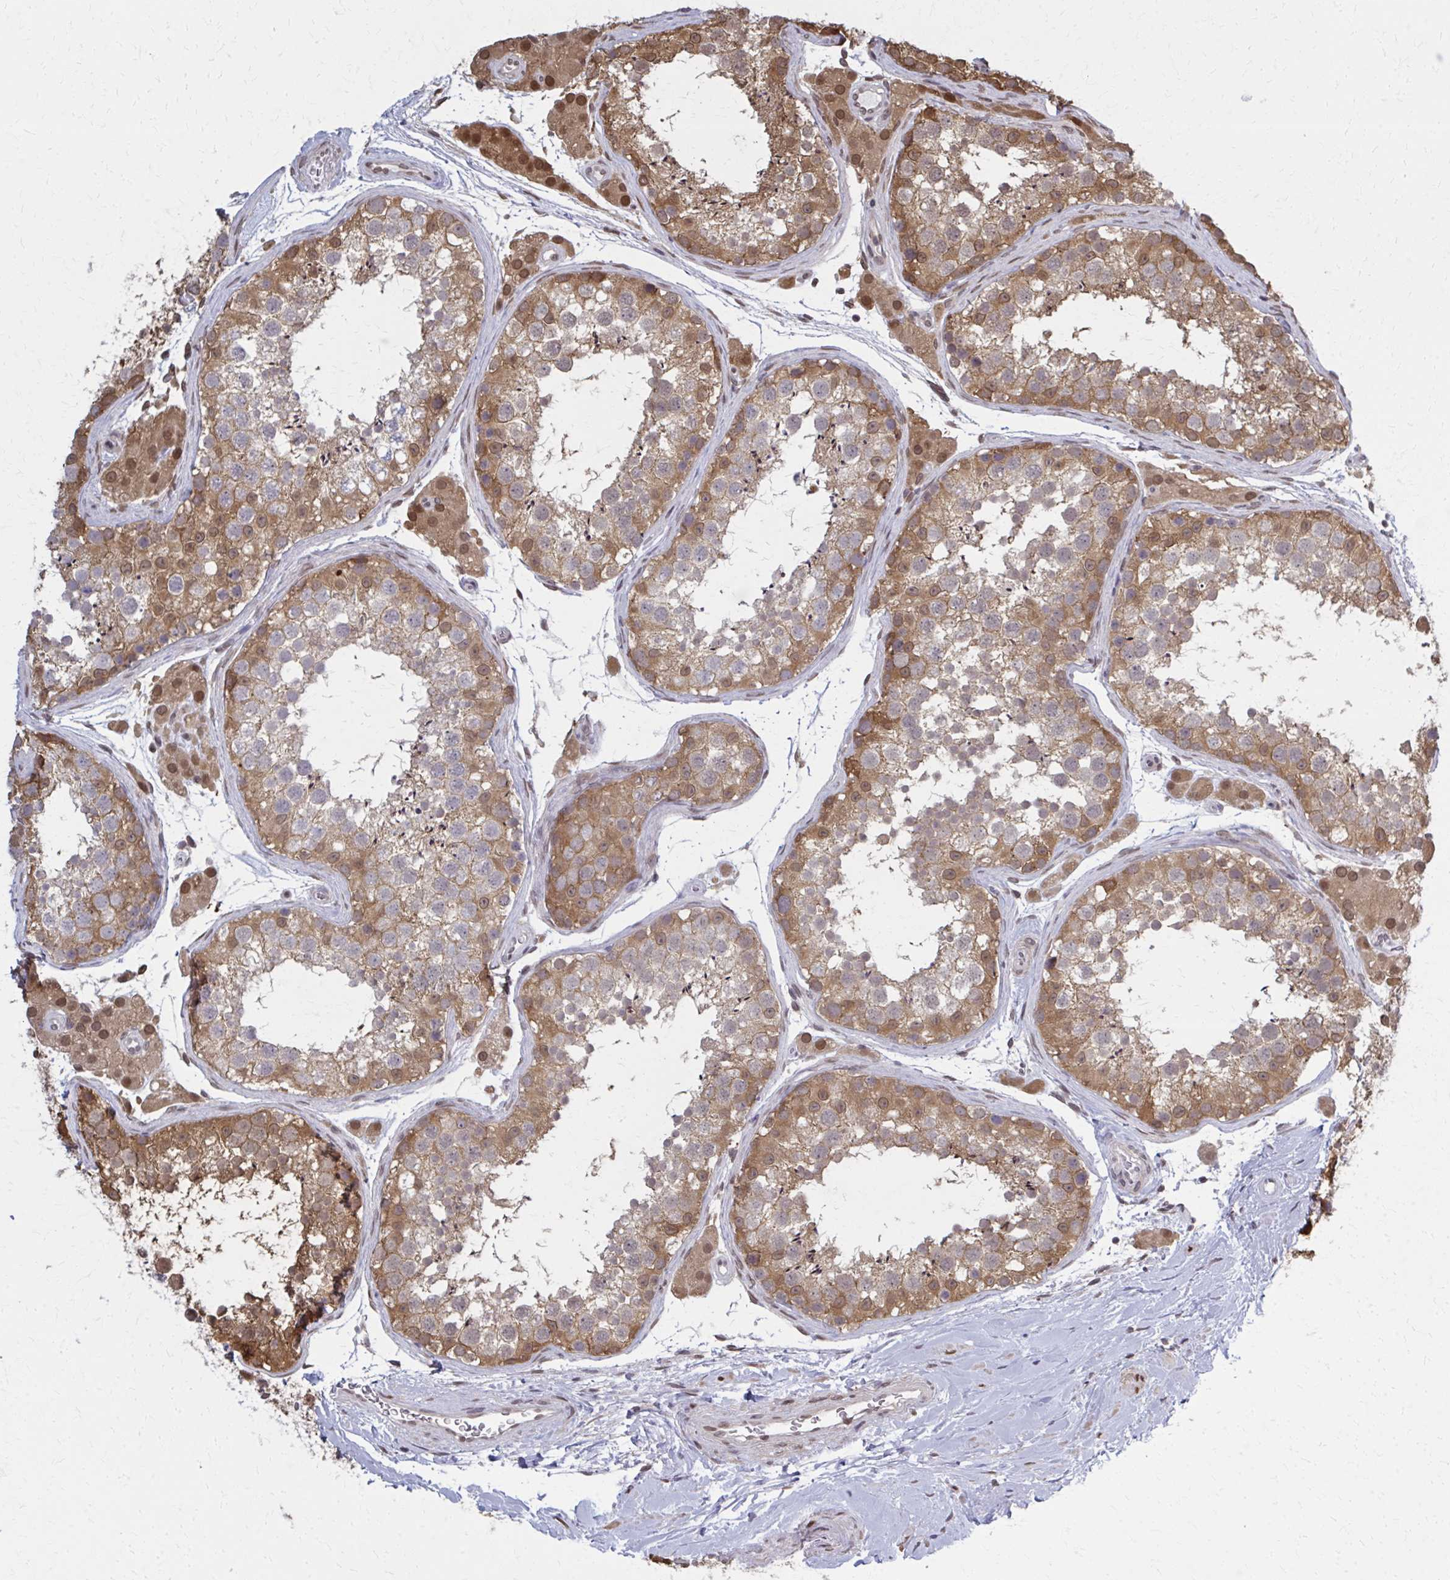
{"staining": {"intensity": "moderate", "quantity": "25%-75%", "location": "cytoplasmic/membranous"}, "tissue": "testis", "cell_type": "Cells in seminiferous ducts", "image_type": "normal", "snomed": [{"axis": "morphology", "description": "Normal tissue, NOS"}, {"axis": "topography", "description": "Testis"}], "caption": "Moderate cytoplasmic/membranous staining is present in about 25%-75% of cells in seminiferous ducts in unremarkable testis. (IHC, brightfield microscopy, high magnification).", "gene": "MDH1", "patient": {"sex": "male", "age": 41}}